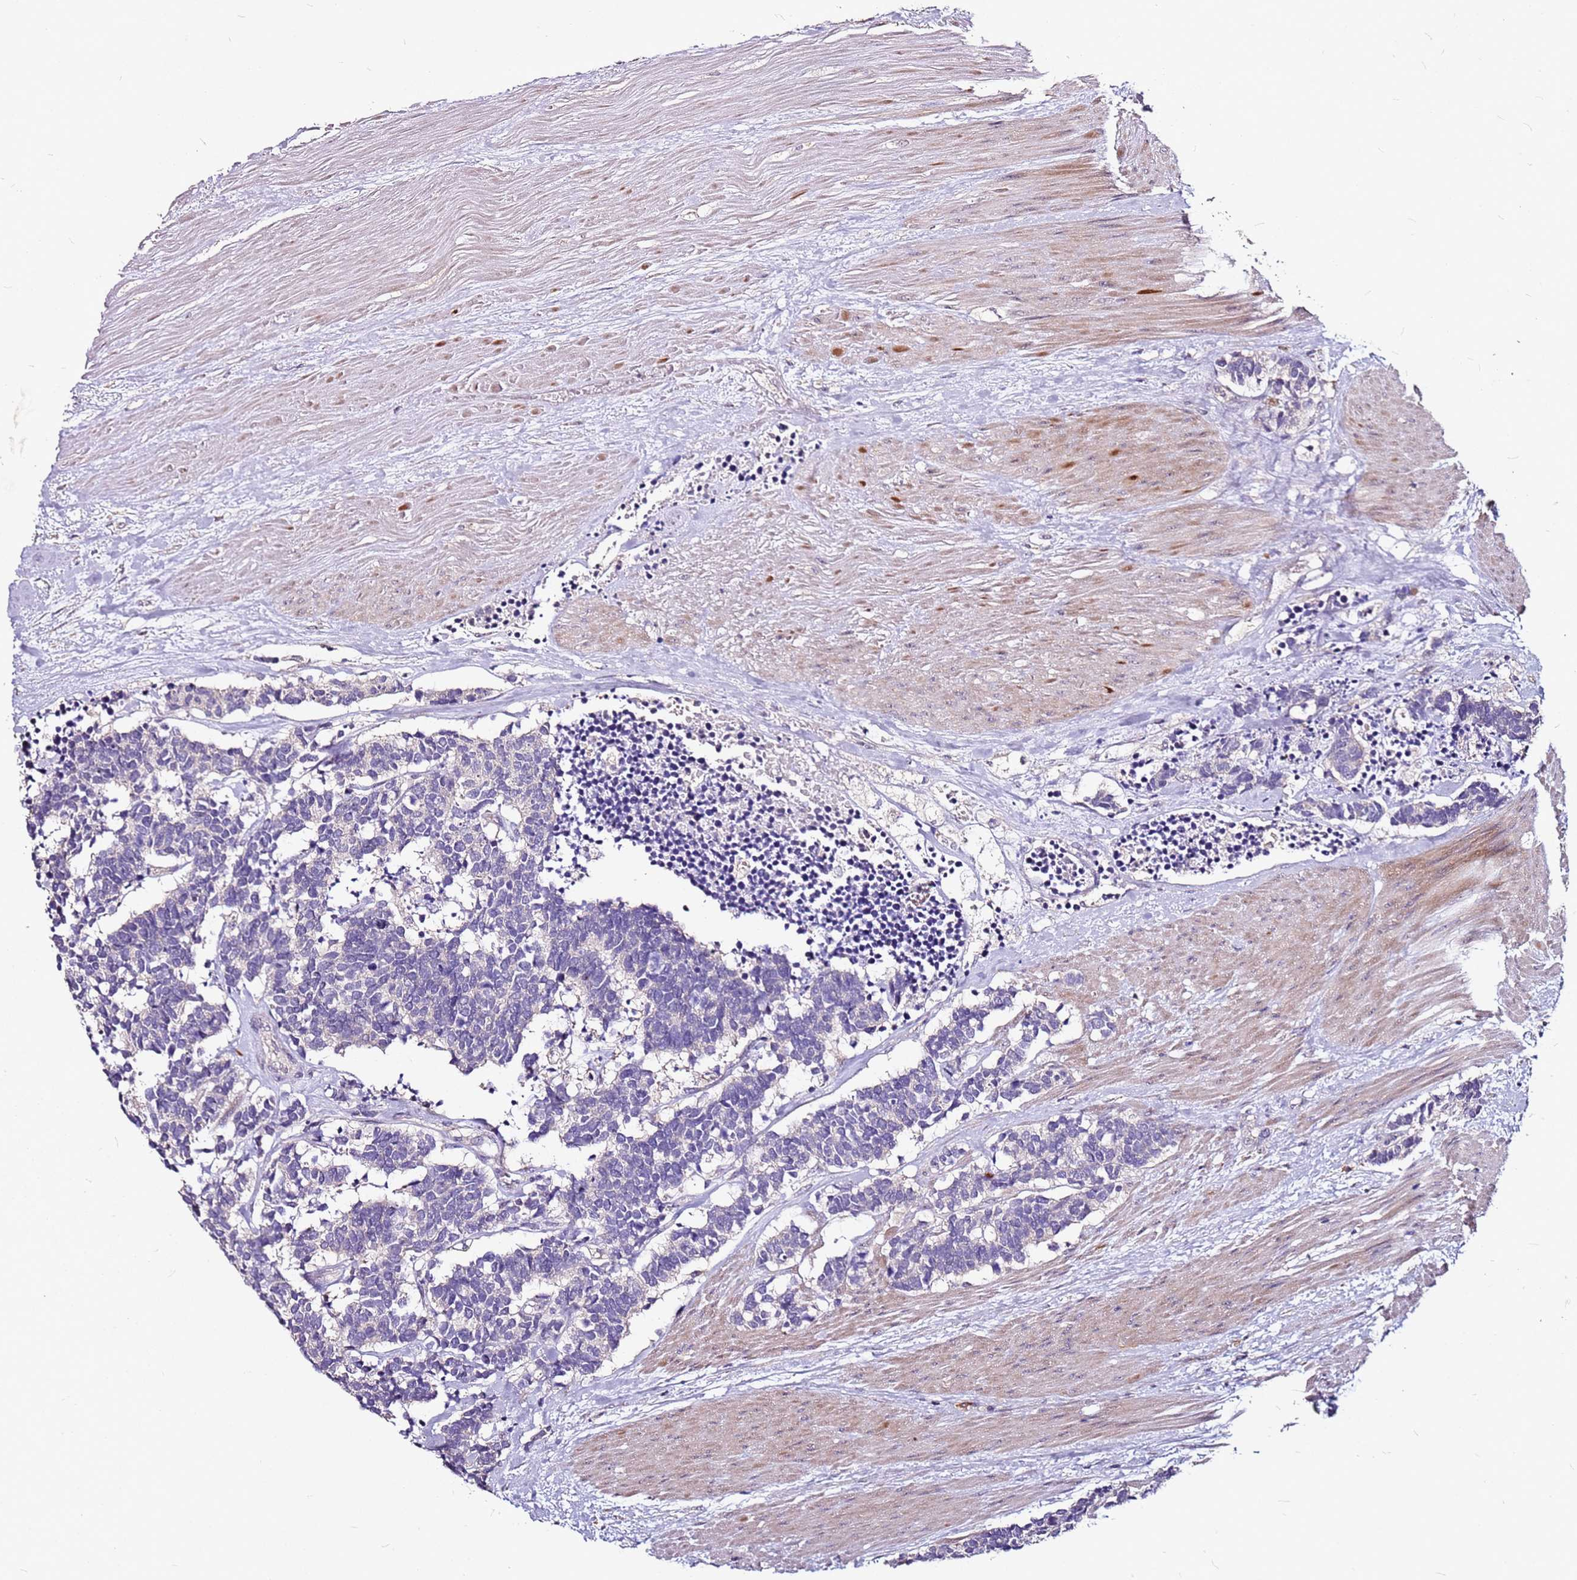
{"staining": {"intensity": "negative", "quantity": "none", "location": "none"}, "tissue": "carcinoid", "cell_type": "Tumor cells", "image_type": "cancer", "snomed": [{"axis": "morphology", "description": "Carcinoma, NOS"}, {"axis": "morphology", "description": "Carcinoid, malignant, NOS"}, {"axis": "topography", "description": "Urinary bladder"}], "caption": "This is a image of immunohistochemistry (IHC) staining of carcinoma, which shows no positivity in tumor cells.", "gene": "DCDC2C", "patient": {"sex": "male", "age": 57}}